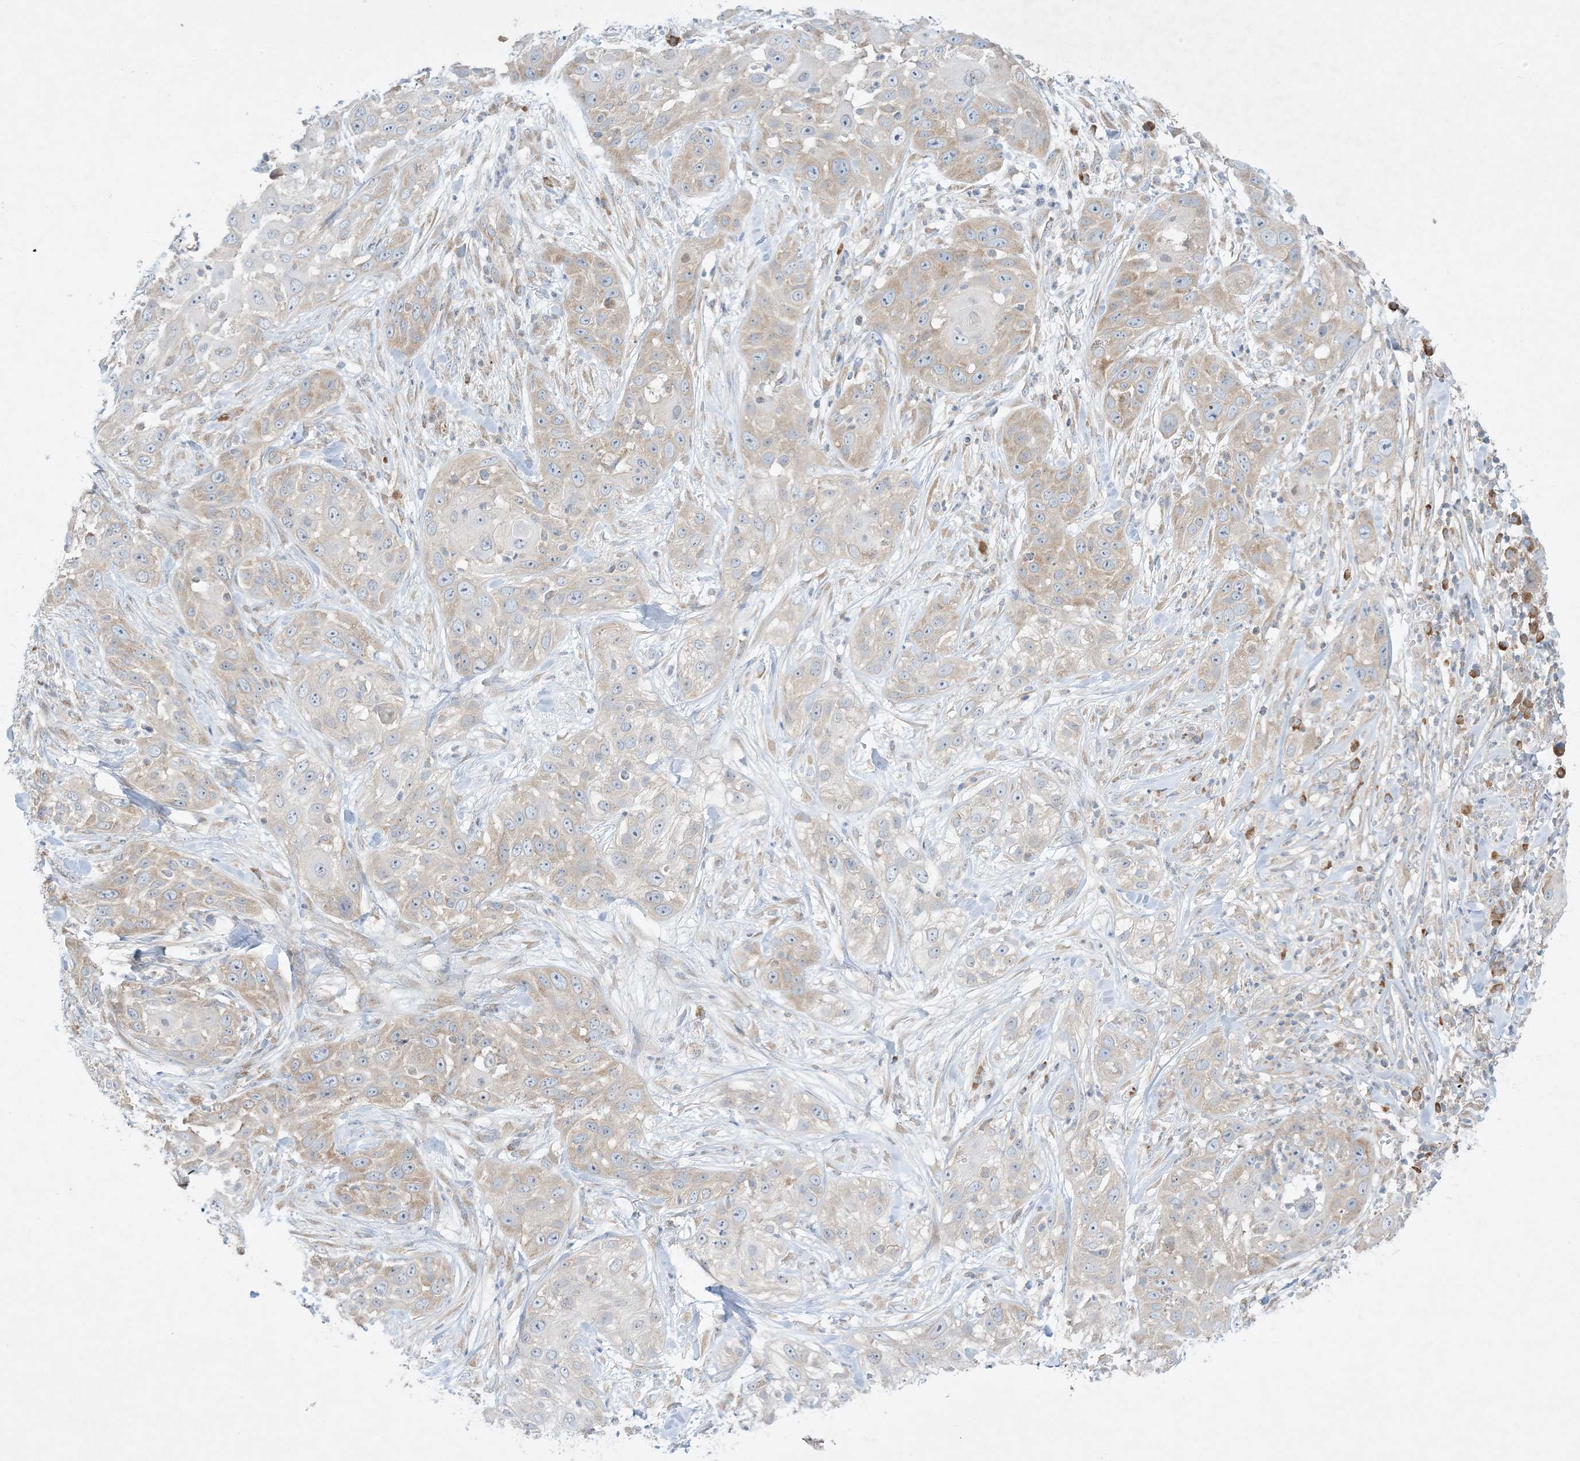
{"staining": {"intensity": "moderate", "quantity": "25%-75%", "location": "cytoplasmic/membranous"}, "tissue": "skin cancer", "cell_type": "Tumor cells", "image_type": "cancer", "snomed": [{"axis": "morphology", "description": "Squamous cell carcinoma, NOS"}, {"axis": "topography", "description": "Skin"}], "caption": "A photomicrograph showing moderate cytoplasmic/membranous expression in approximately 25%-75% of tumor cells in squamous cell carcinoma (skin), as visualized by brown immunohistochemical staining.", "gene": "RPP40", "patient": {"sex": "female", "age": 44}}